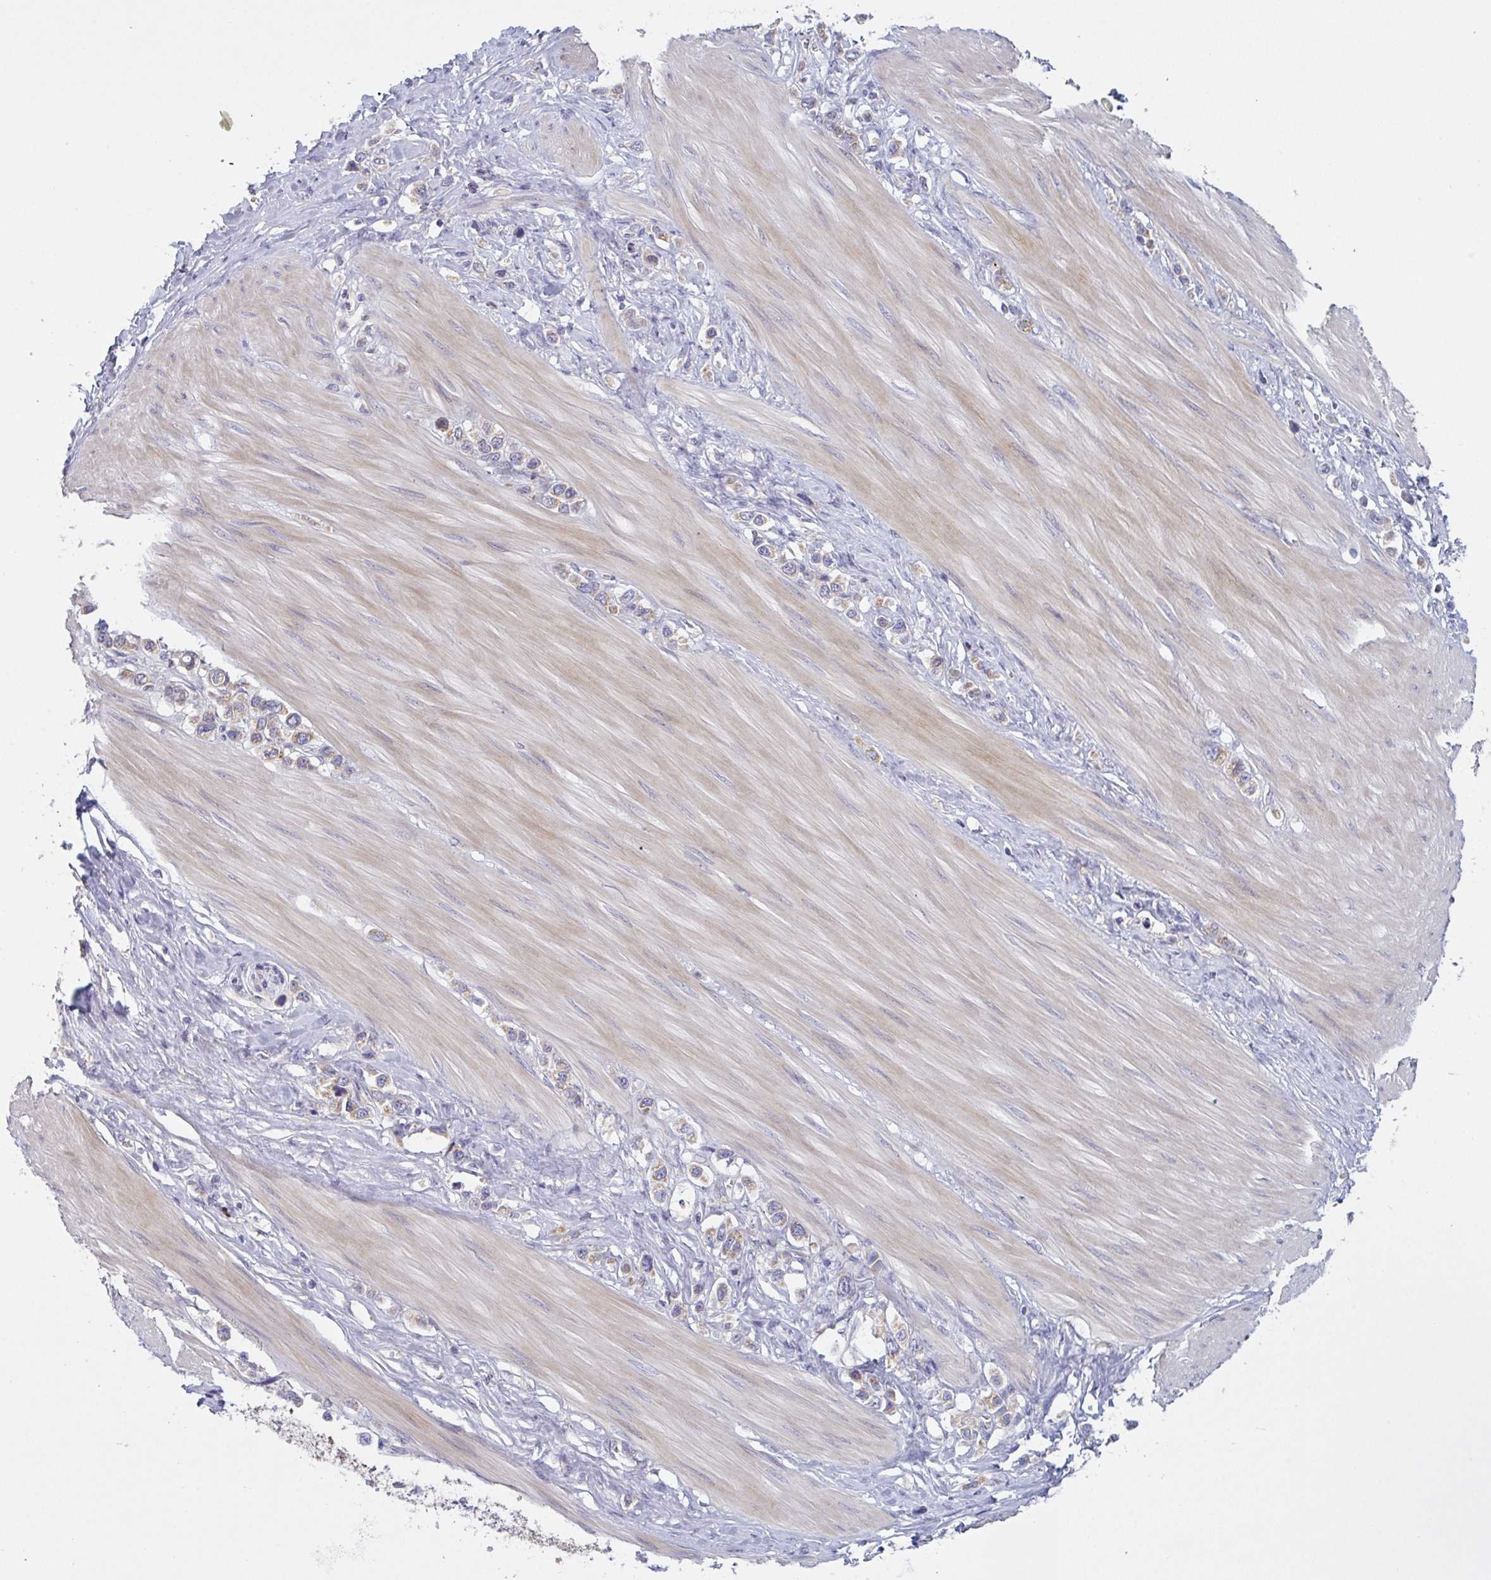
{"staining": {"intensity": "weak", "quantity": "25%-75%", "location": "cytoplasmic/membranous"}, "tissue": "stomach cancer", "cell_type": "Tumor cells", "image_type": "cancer", "snomed": [{"axis": "morphology", "description": "Adenocarcinoma, NOS"}, {"axis": "topography", "description": "Stomach"}], "caption": "Human stomach cancer (adenocarcinoma) stained for a protein (brown) displays weak cytoplasmic/membranous positive staining in about 25%-75% of tumor cells.", "gene": "MRPS2", "patient": {"sex": "female", "age": 65}}